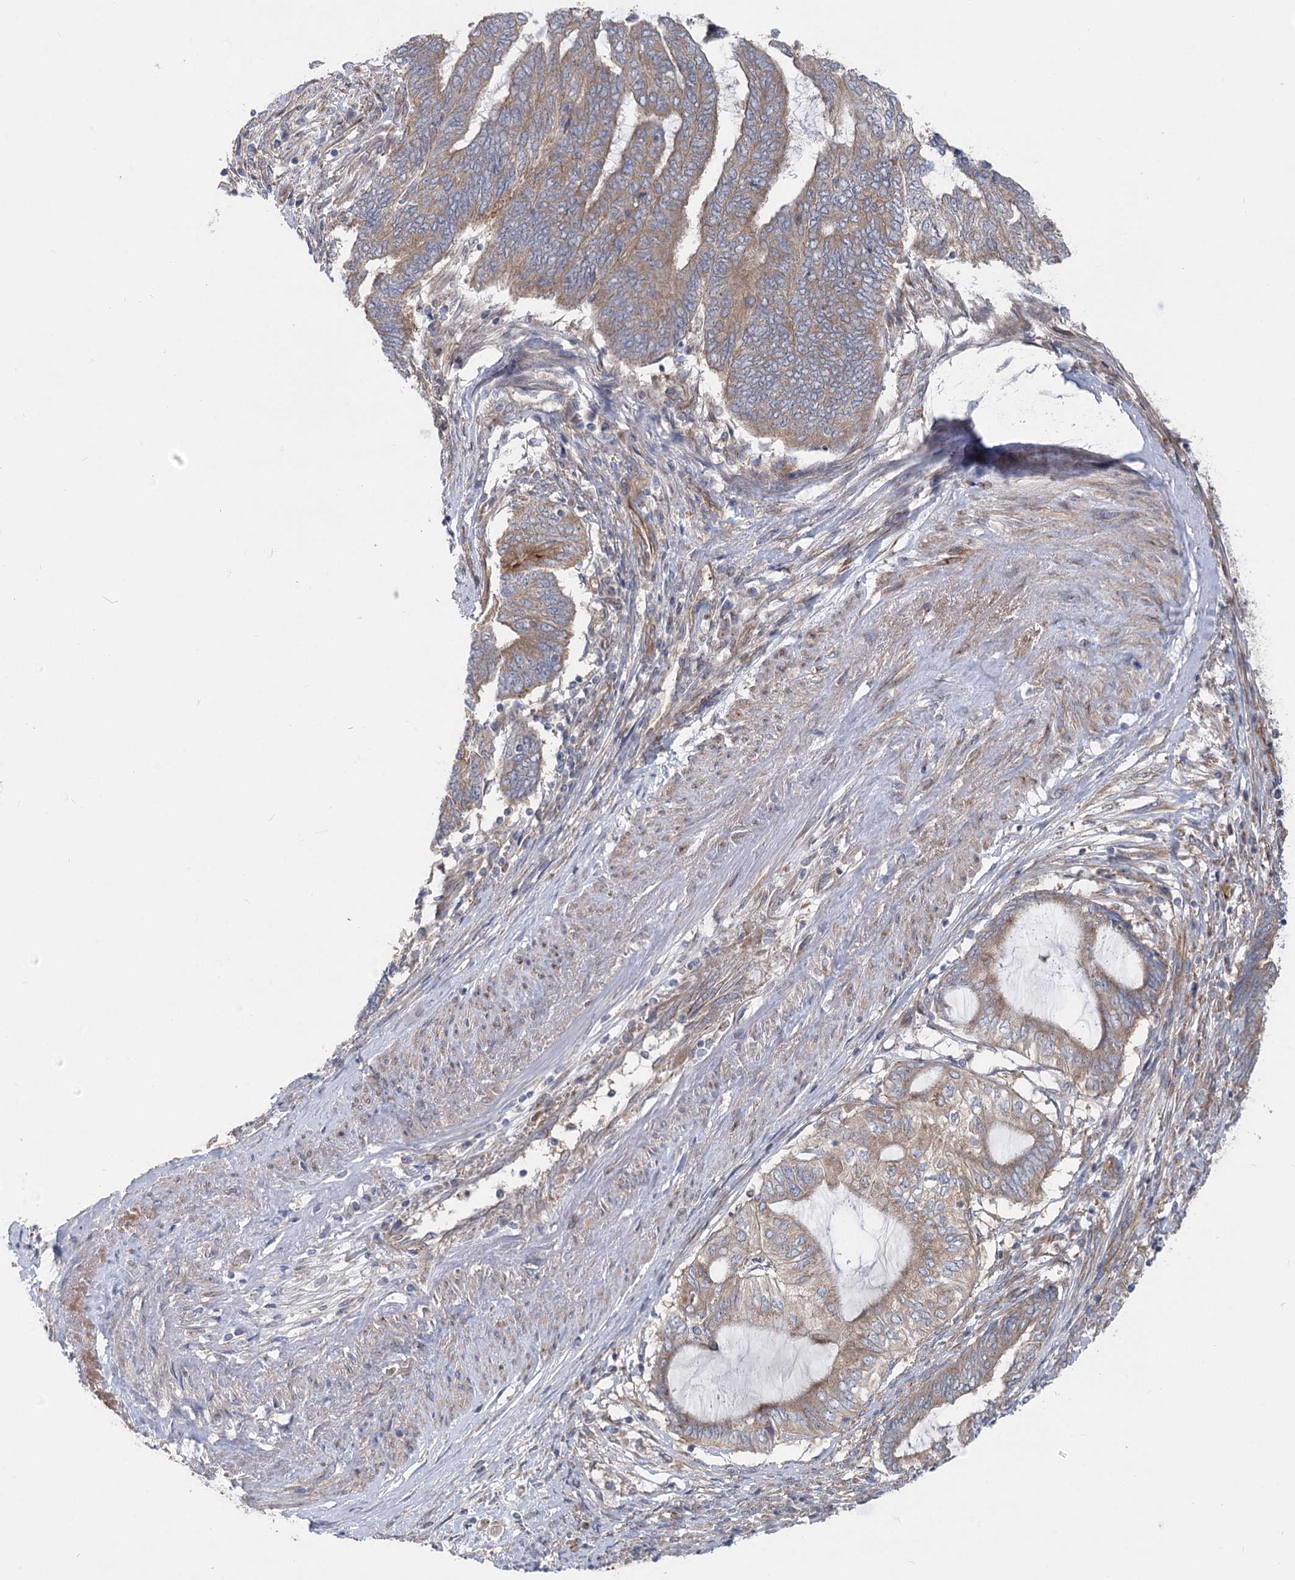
{"staining": {"intensity": "moderate", "quantity": ">75%", "location": "cytoplasmic/membranous"}, "tissue": "endometrial cancer", "cell_type": "Tumor cells", "image_type": "cancer", "snomed": [{"axis": "morphology", "description": "Adenocarcinoma, NOS"}, {"axis": "topography", "description": "Uterus"}, {"axis": "topography", "description": "Endometrium"}], "caption": "IHC staining of endometrial adenocarcinoma, which reveals medium levels of moderate cytoplasmic/membranous expression in about >75% of tumor cells indicating moderate cytoplasmic/membranous protein staining. The staining was performed using DAB (3,3'-diaminobenzidine) (brown) for protein detection and nuclei were counterstained in hematoxylin (blue).", "gene": "SCN11A", "patient": {"sex": "female", "age": 70}}